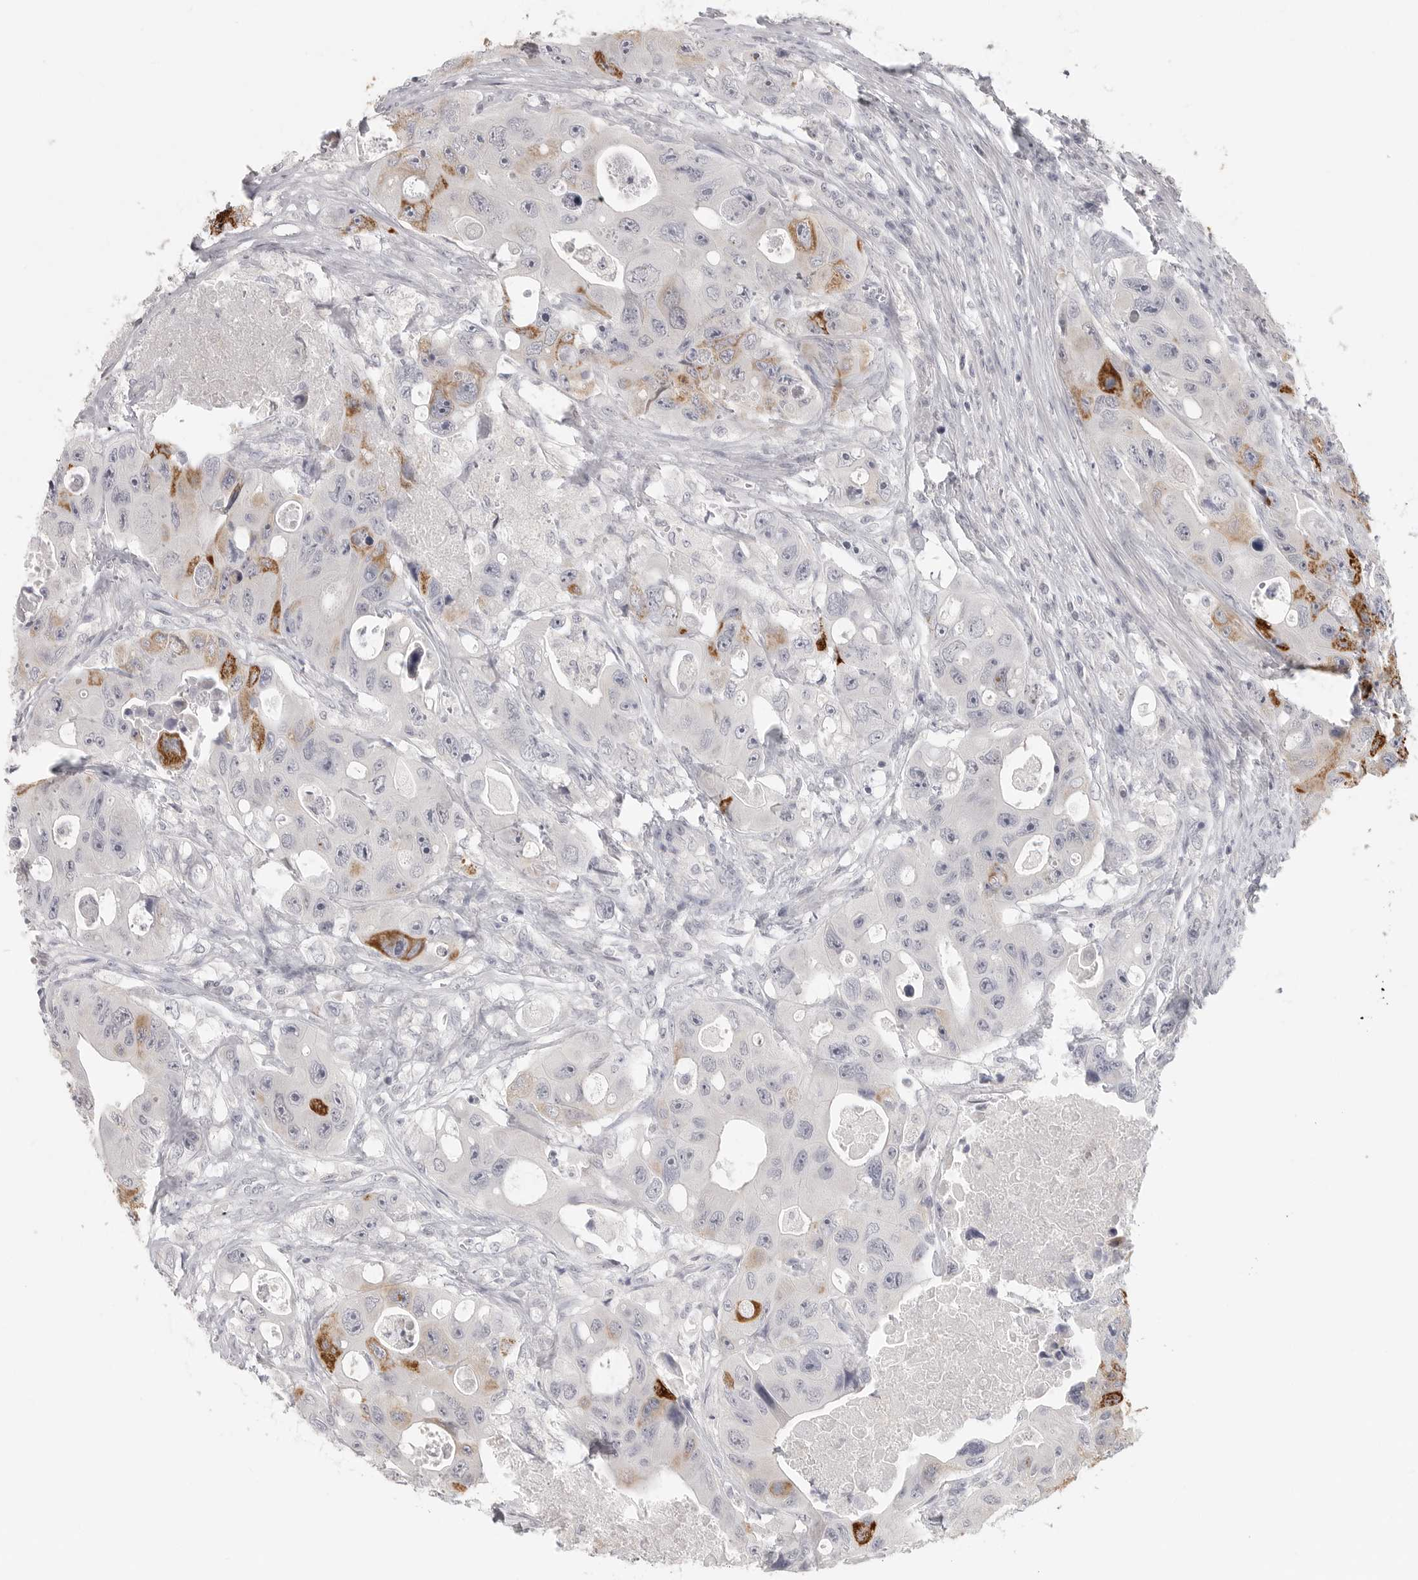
{"staining": {"intensity": "strong", "quantity": "<25%", "location": "cytoplasmic/membranous"}, "tissue": "colorectal cancer", "cell_type": "Tumor cells", "image_type": "cancer", "snomed": [{"axis": "morphology", "description": "Adenocarcinoma, NOS"}, {"axis": "topography", "description": "Colon"}], "caption": "Adenocarcinoma (colorectal) was stained to show a protein in brown. There is medium levels of strong cytoplasmic/membranous positivity in approximately <25% of tumor cells.", "gene": "HMGCS2", "patient": {"sex": "female", "age": 46}}